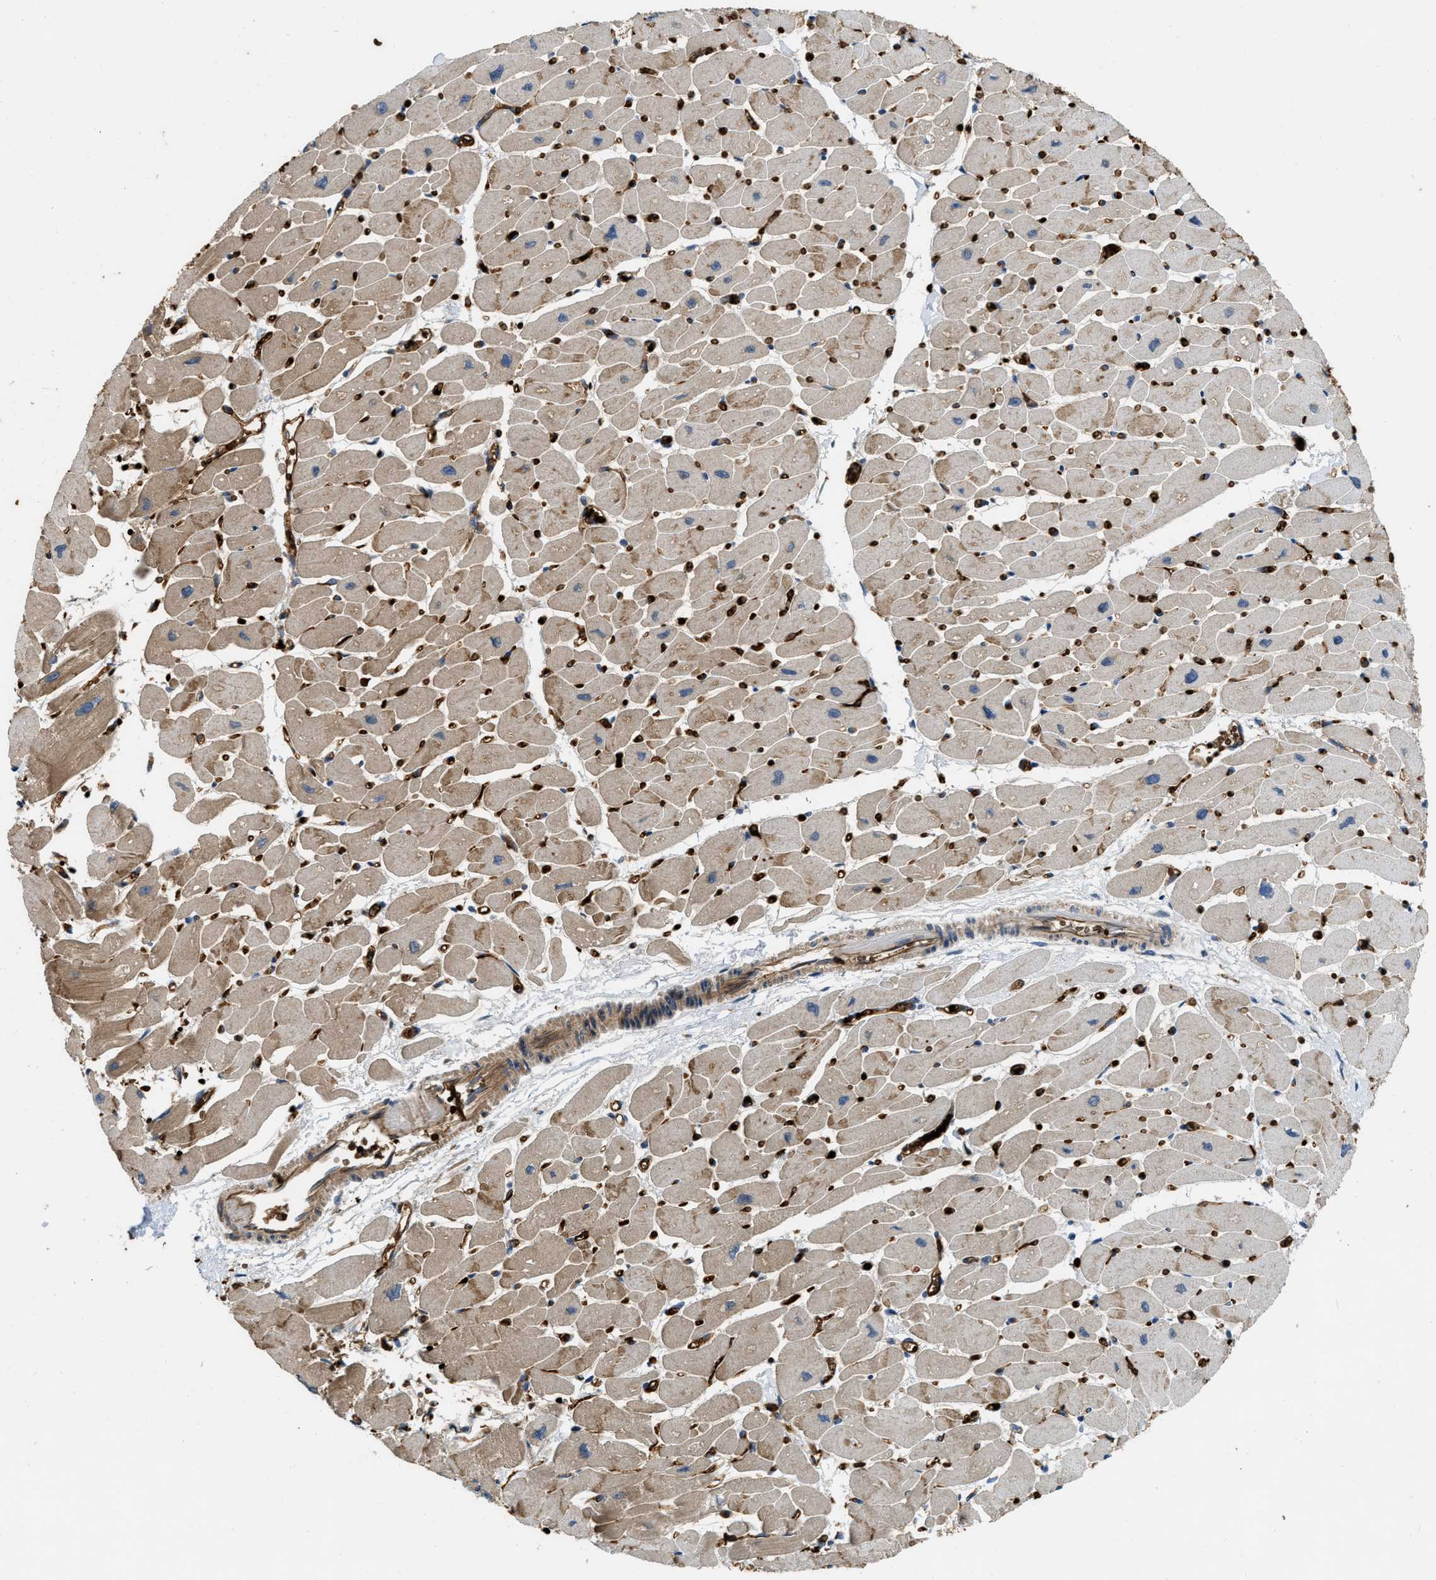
{"staining": {"intensity": "moderate", "quantity": "25%-75%", "location": "cytoplasmic/membranous"}, "tissue": "heart muscle", "cell_type": "Cardiomyocytes", "image_type": "normal", "snomed": [{"axis": "morphology", "description": "Normal tissue, NOS"}, {"axis": "topography", "description": "Heart"}], "caption": "Protein analysis of unremarkable heart muscle exhibits moderate cytoplasmic/membranous positivity in about 25%-75% of cardiomyocytes. The protein of interest is stained brown, and the nuclei are stained in blue (DAB (3,3'-diaminobenzidine) IHC with brightfield microscopy, high magnification).", "gene": "ERC1", "patient": {"sex": "female", "age": 54}}